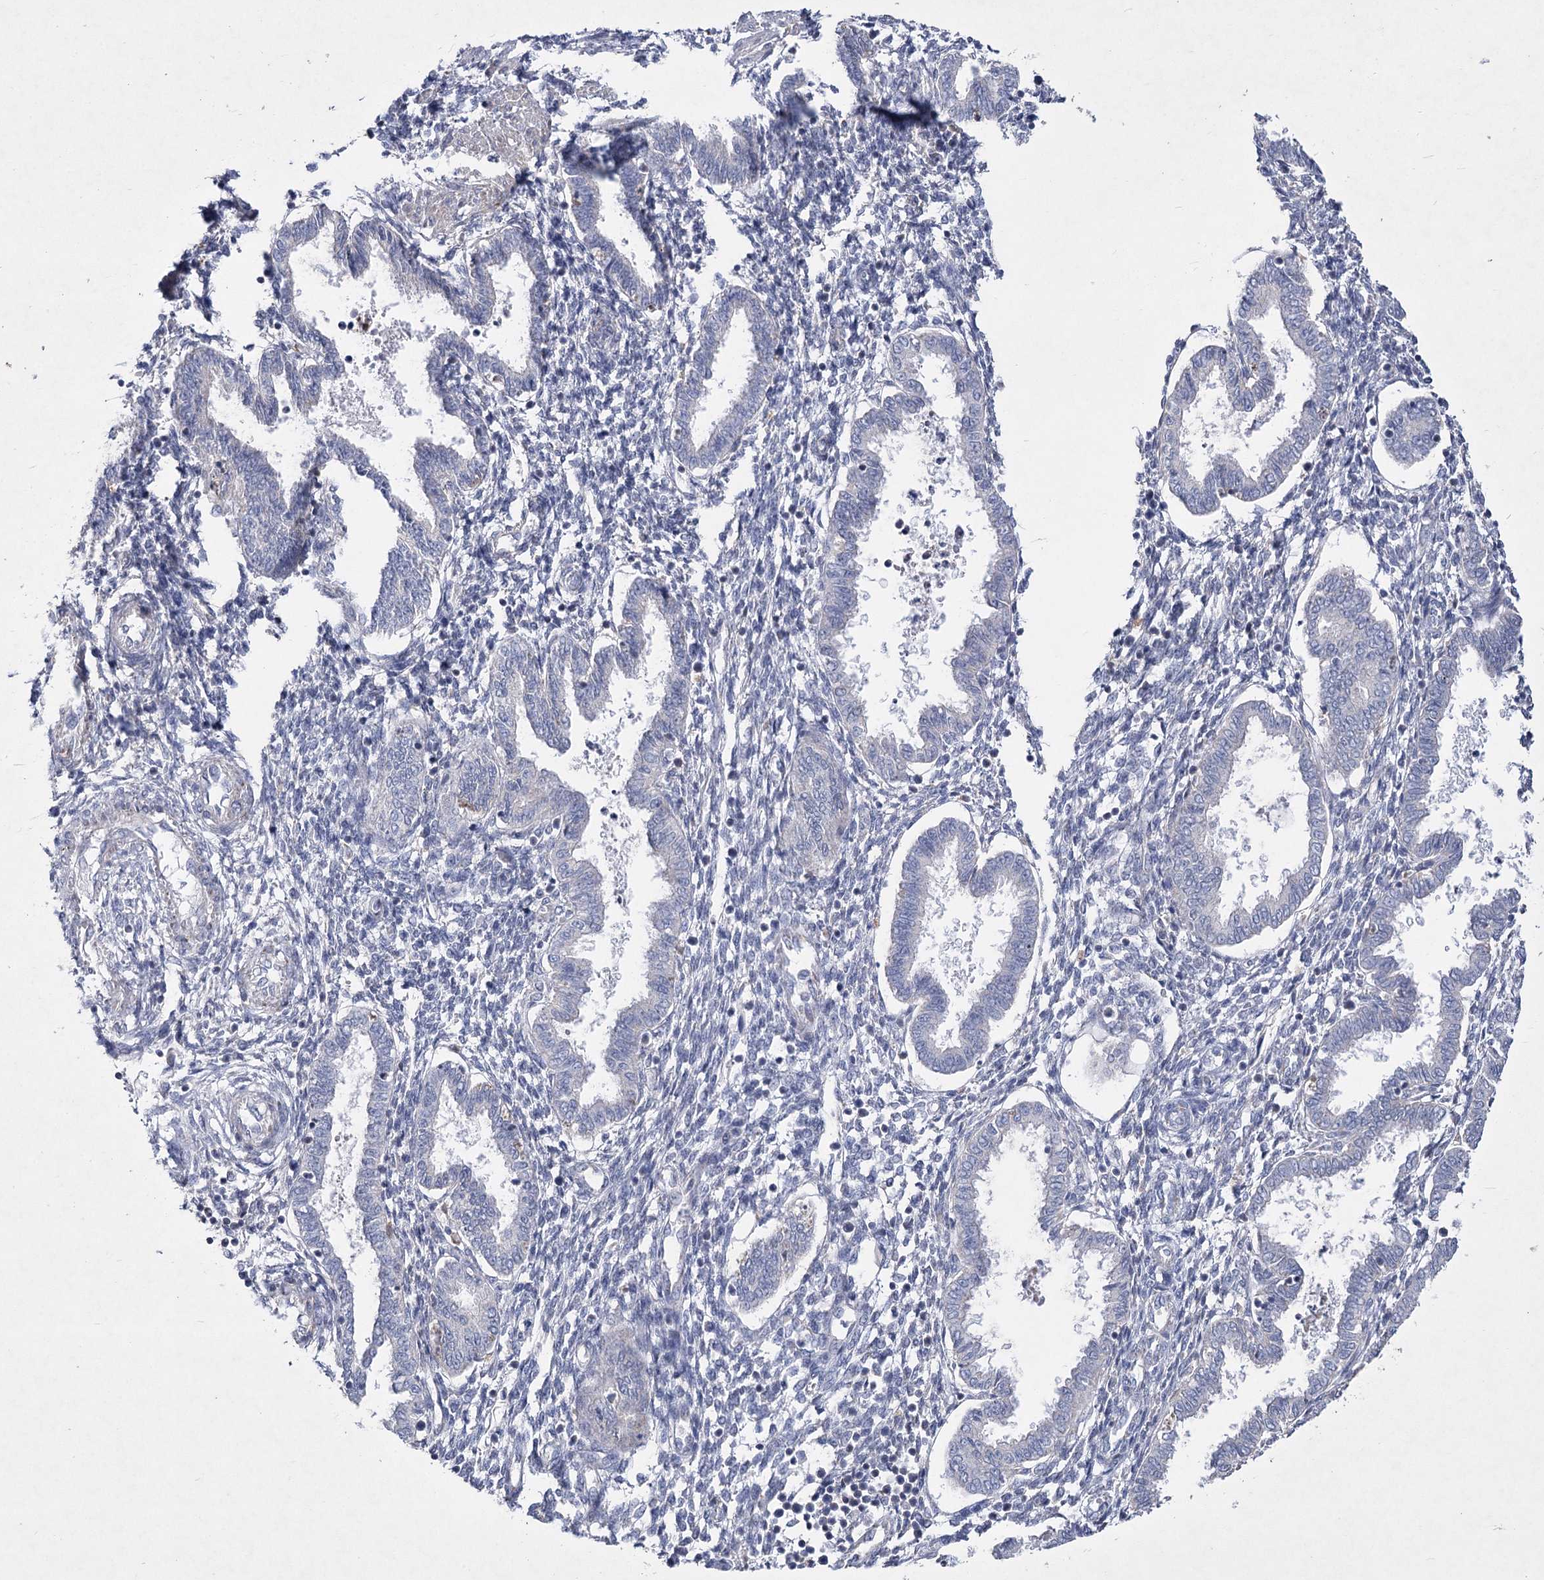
{"staining": {"intensity": "negative", "quantity": "none", "location": "none"}, "tissue": "endometrium", "cell_type": "Cells in endometrial stroma", "image_type": "normal", "snomed": [{"axis": "morphology", "description": "Normal tissue, NOS"}, {"axis": "topography", "description": "Endometrium"}], "caption": "The micrograph exhibits no significant expression in cells in endometrial stroma of endometrium.", "gene": "PDHB", "patient": {"sex": "female", "age": 33}}